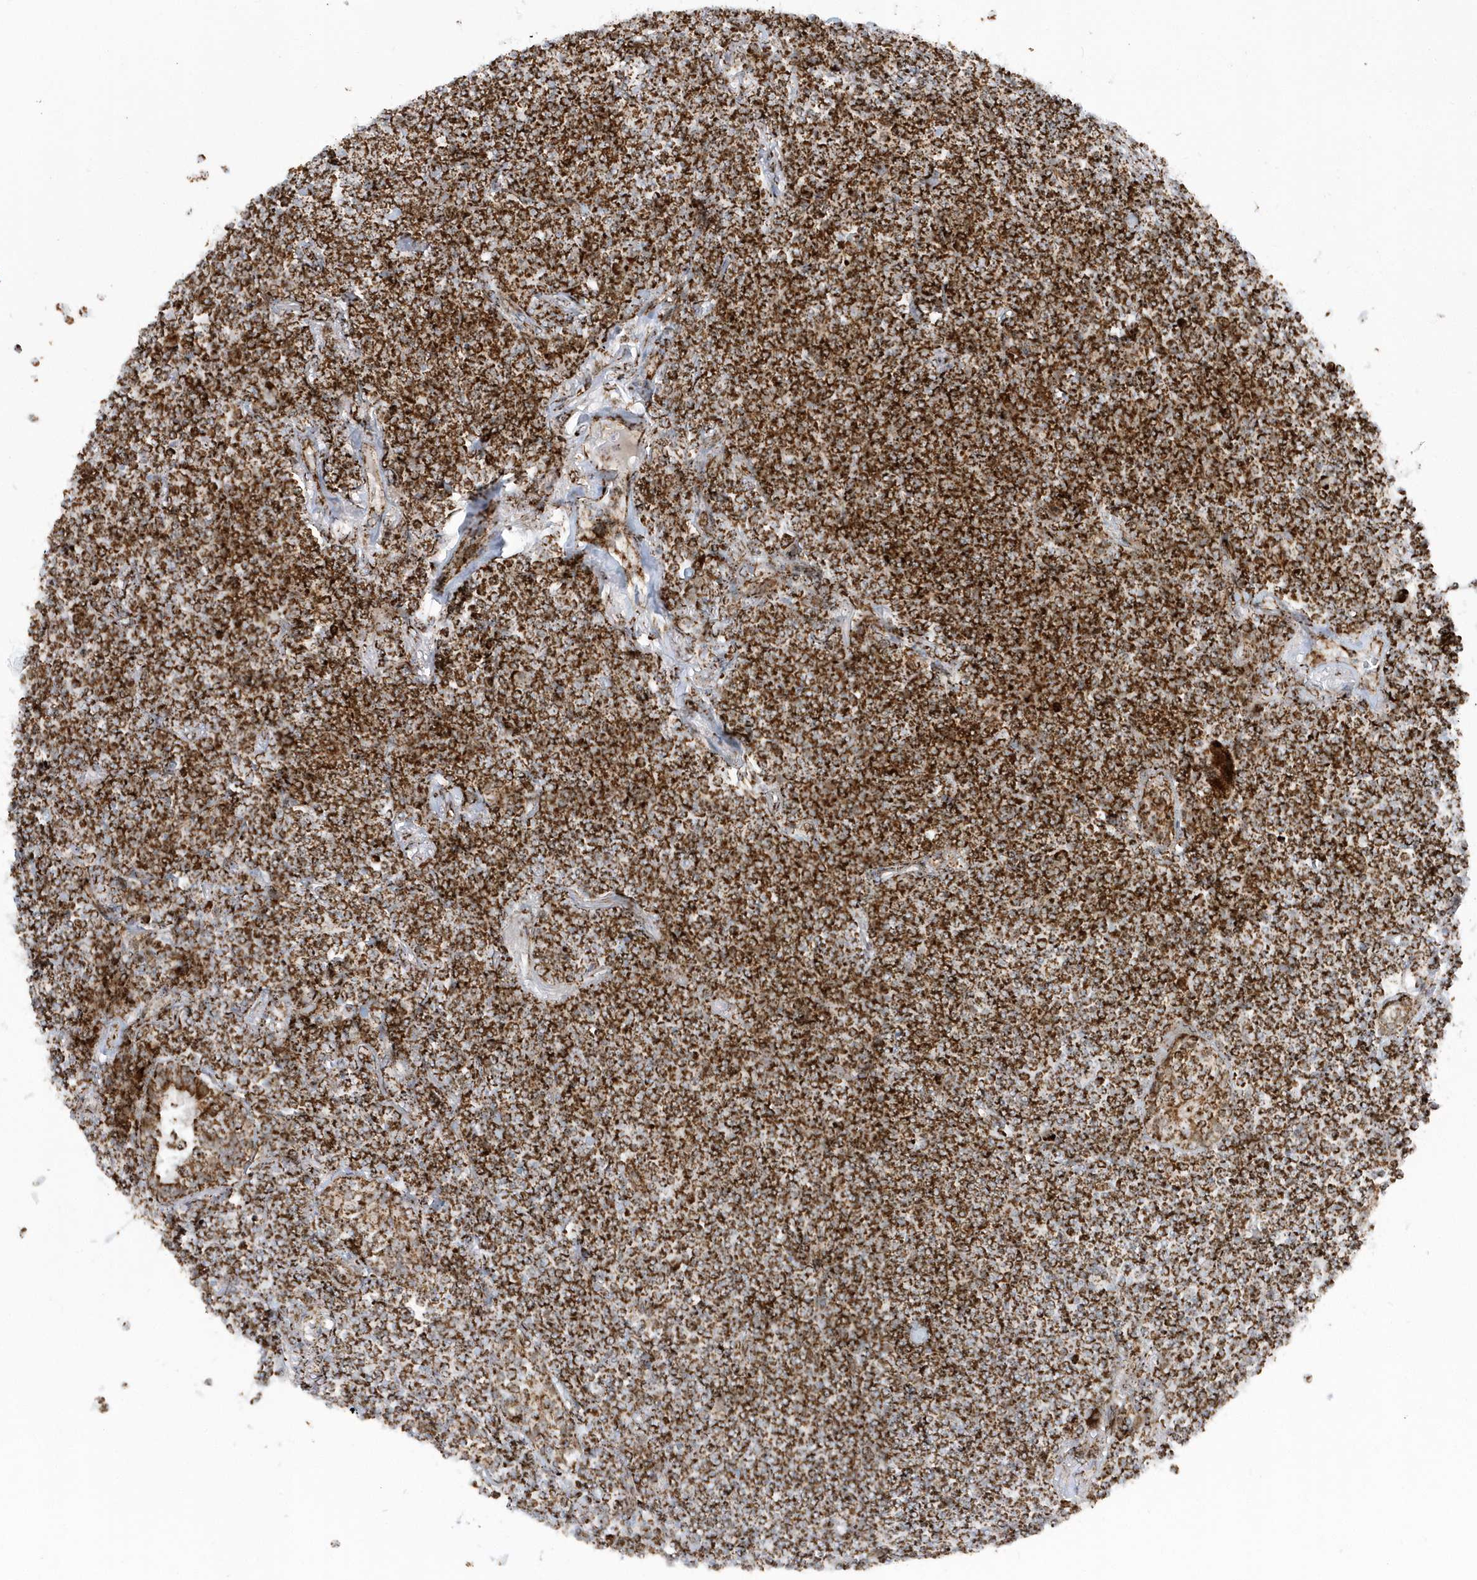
{"staining": {"intensity": "strong", "quantity": ">75%", "location": "cytoplasmic/membranous"}, "tissue": "lymphoma", "cell_type": "Tumor cells", "image_type": "cancer", "snomed": [{"axis": "morphology", "description": "Malignant lymphoma, non-Hodgkin's type, Low grade"}, {"axis": "topography", "description": "Lung"}], "caption": "This is an image of immunohistochemistry staining of lymphoma, which shows strong positivity in the cytoplasmic/membranous of tumor cells.", "gene": "CRY2", "patient": {"sex": "female", "age": 71}}